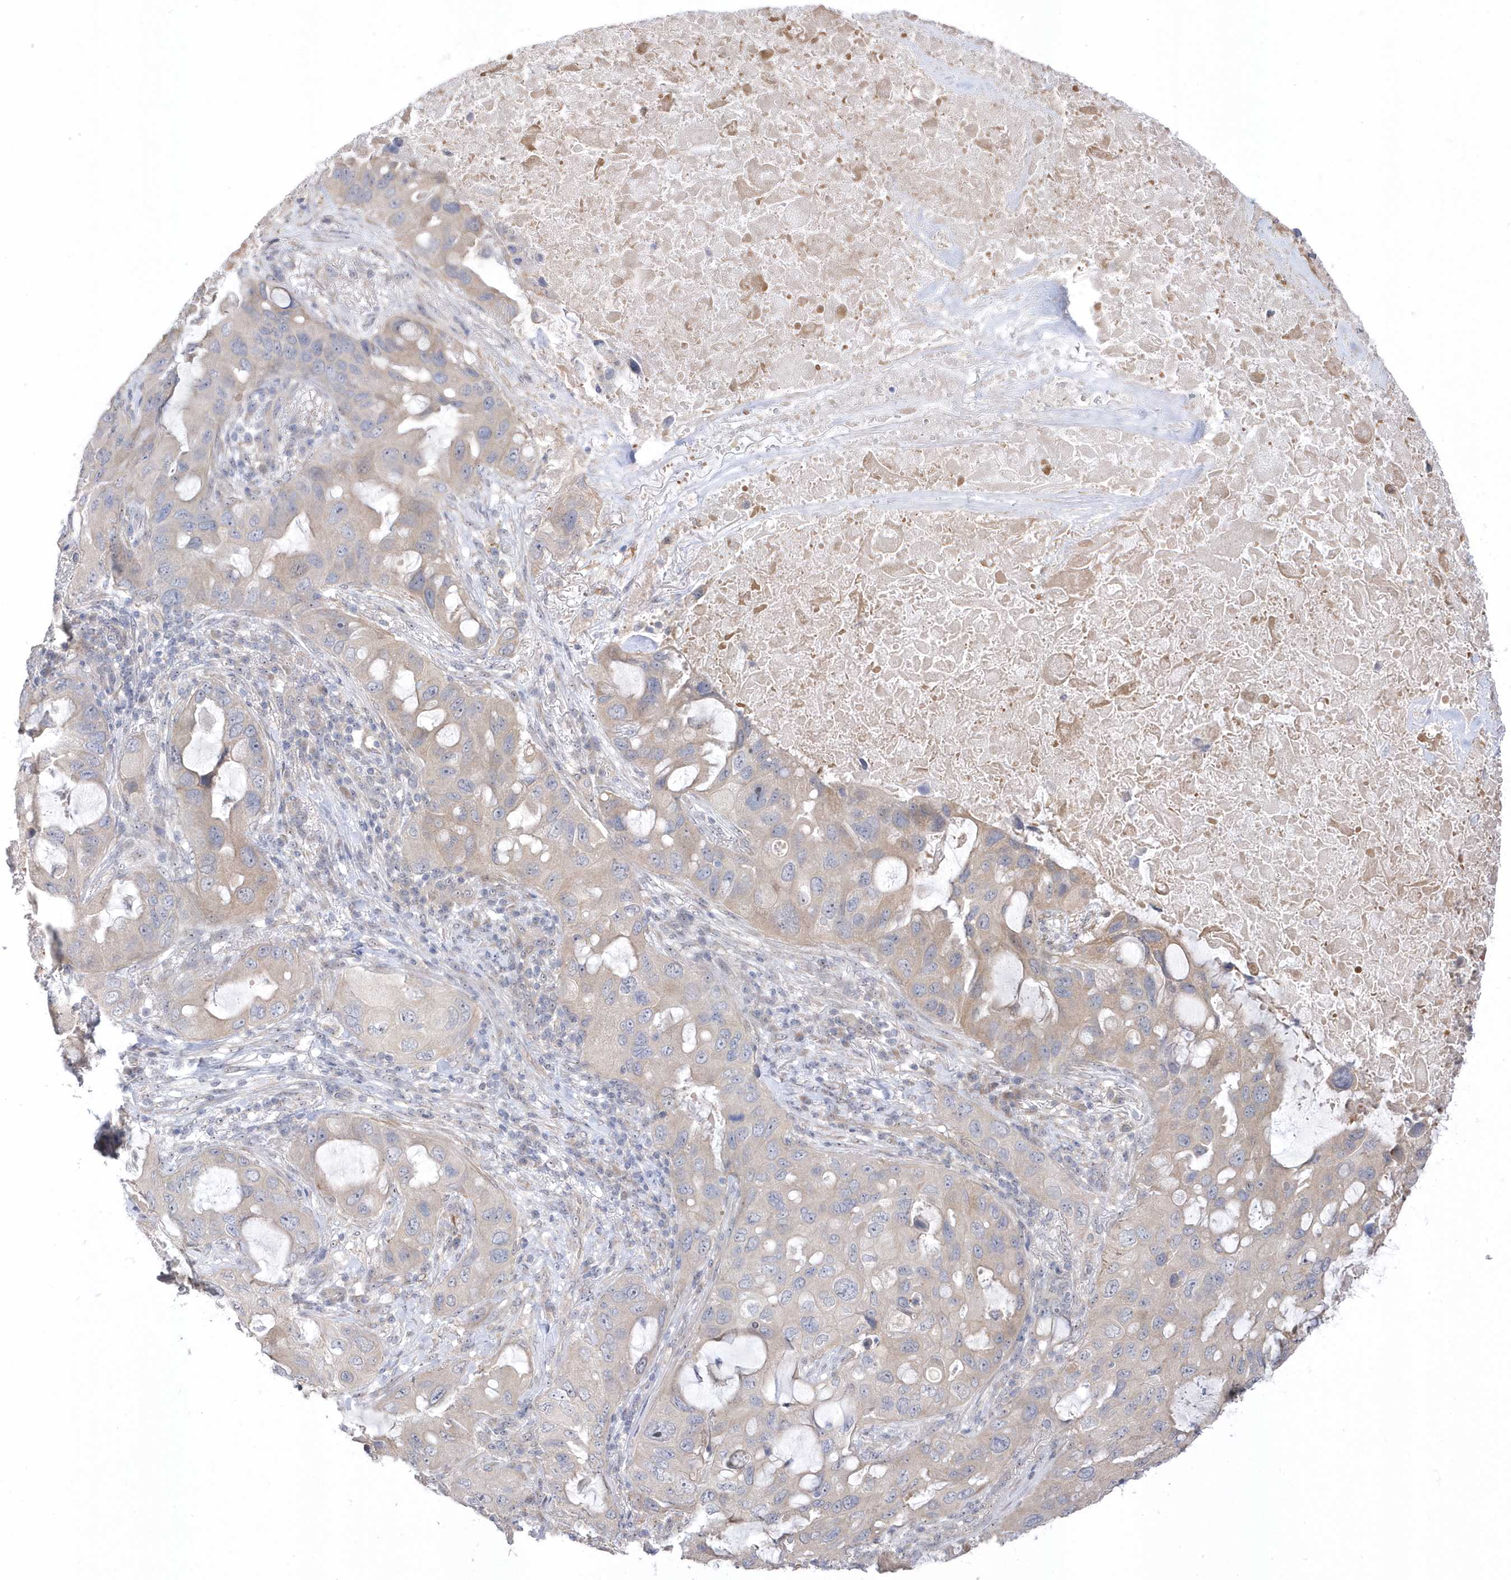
{"staining": {"intensity": "weak", "quantity": "<25%", "location": "cytoplasmic/membranous"}, "tissue": "lung cancer", "cell_type": "Tumor cells", "image_type": "cancer", "snomed": [{"axis": "morphology", "description": "Squamous cell carcinoma, NOS"}, {"axis": "topography", "description": "Lung"}], "caption": "This is an immunohistochemistry histopathology image of human lung cancer. There is no expression in tumor cells.", "gene": "GTPBP6", "patient": {"sex": "female", "age": 73}}